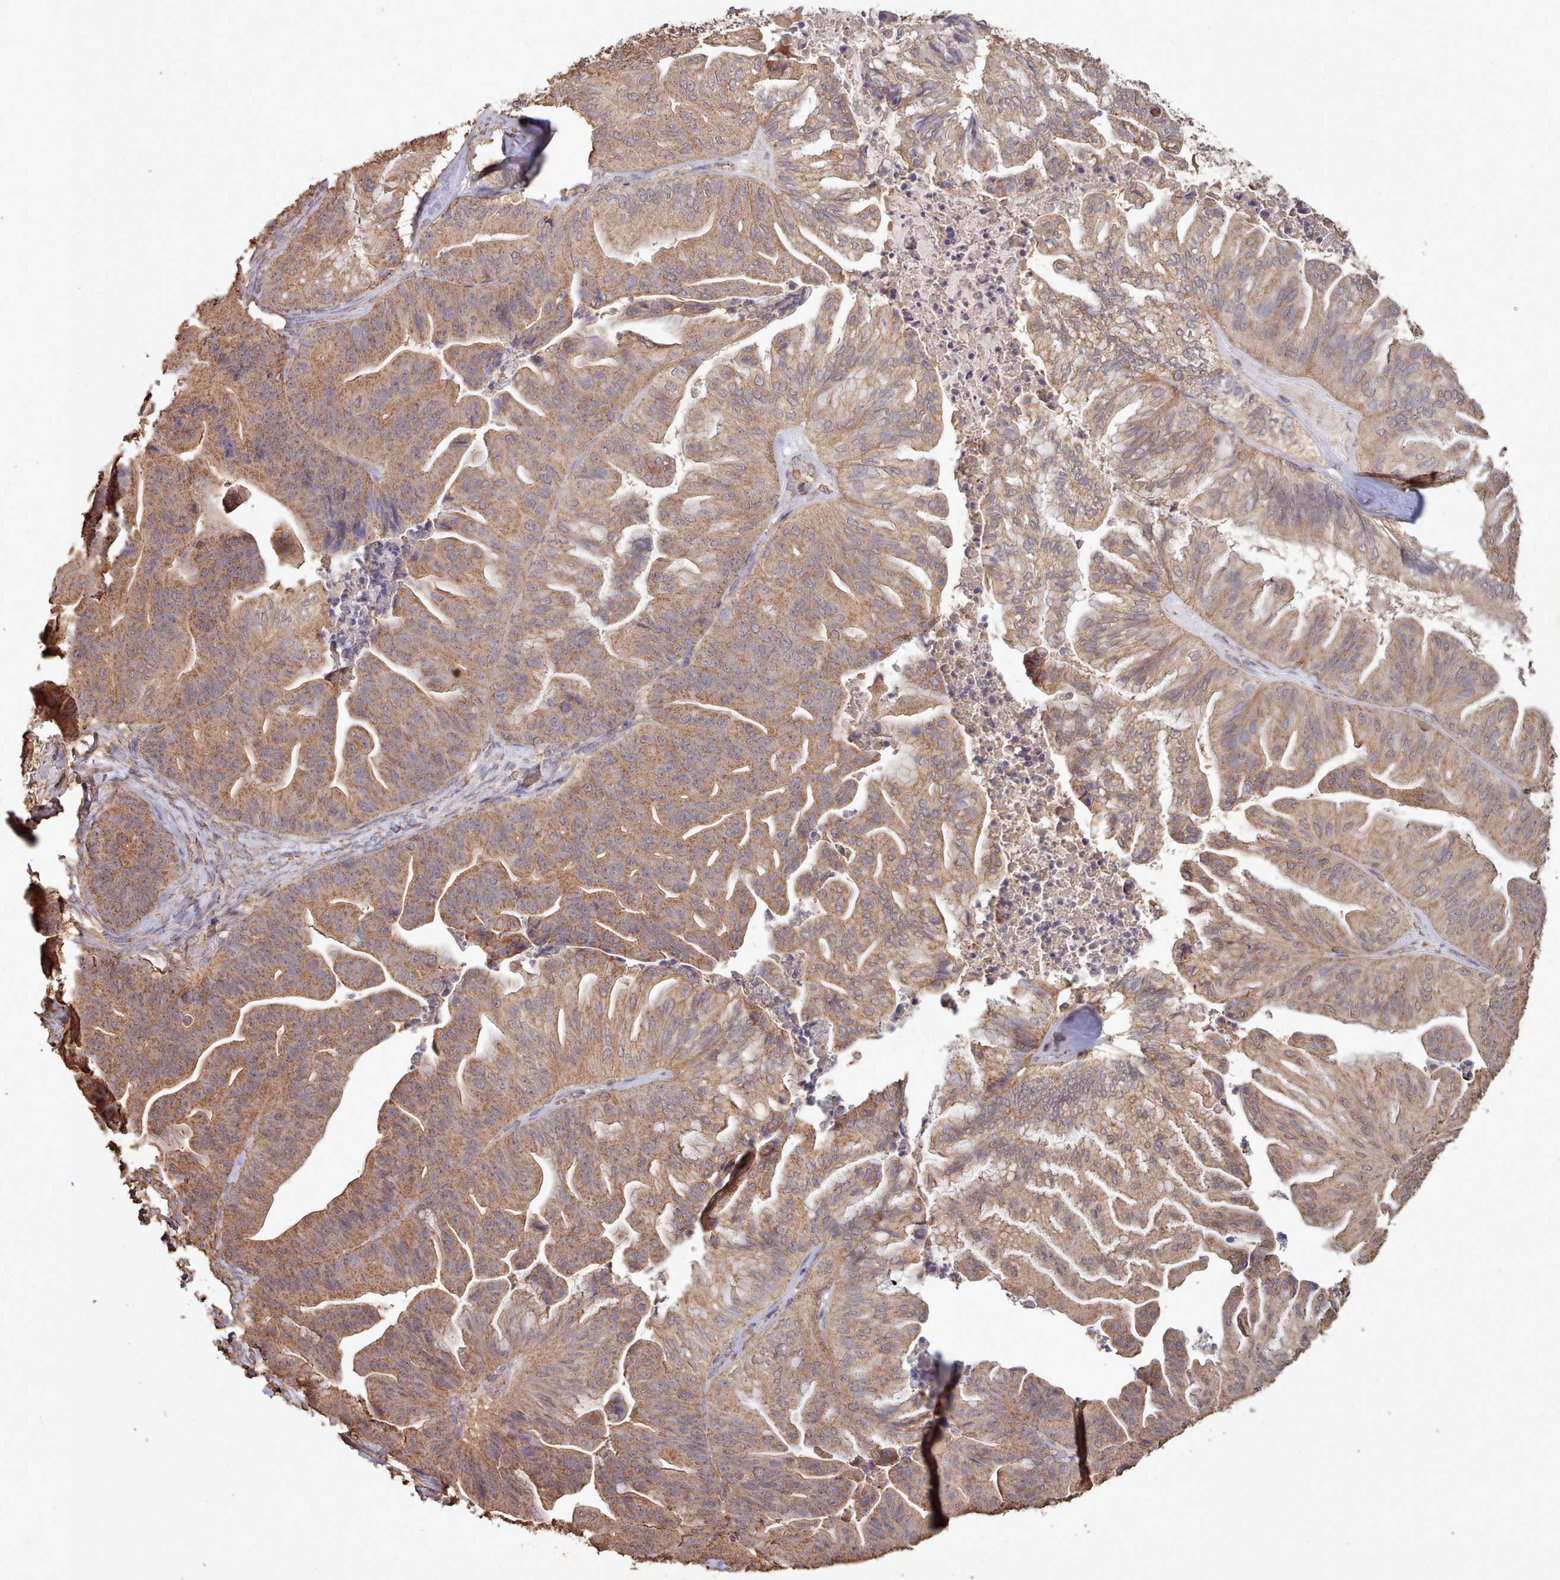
{"staining": {"intensity": "moderate", "quantity": ">75%", "location": "cytoplasmic/membranous"}, "tissue": "ovarian cancer", "cell_type": "Tumor cells", "image_type": "cancer", "snomed": [{"axis": "morphology", "description": "Cystadenocarcinoma, mucinous, NOS"}, {"axis": "topography", "description": "Ovary"}], "caption": "Ovarian mucinous cystadenocarcinoma stained with DAB (3,3'-diaminobenzidine) immunohistochemistry displays medium levels of moderate cytoplasmic/membranous staining in approximately >75% of tumor cells.", "gene": "METRN", "patient": {"sex": "female", "age": 67}}